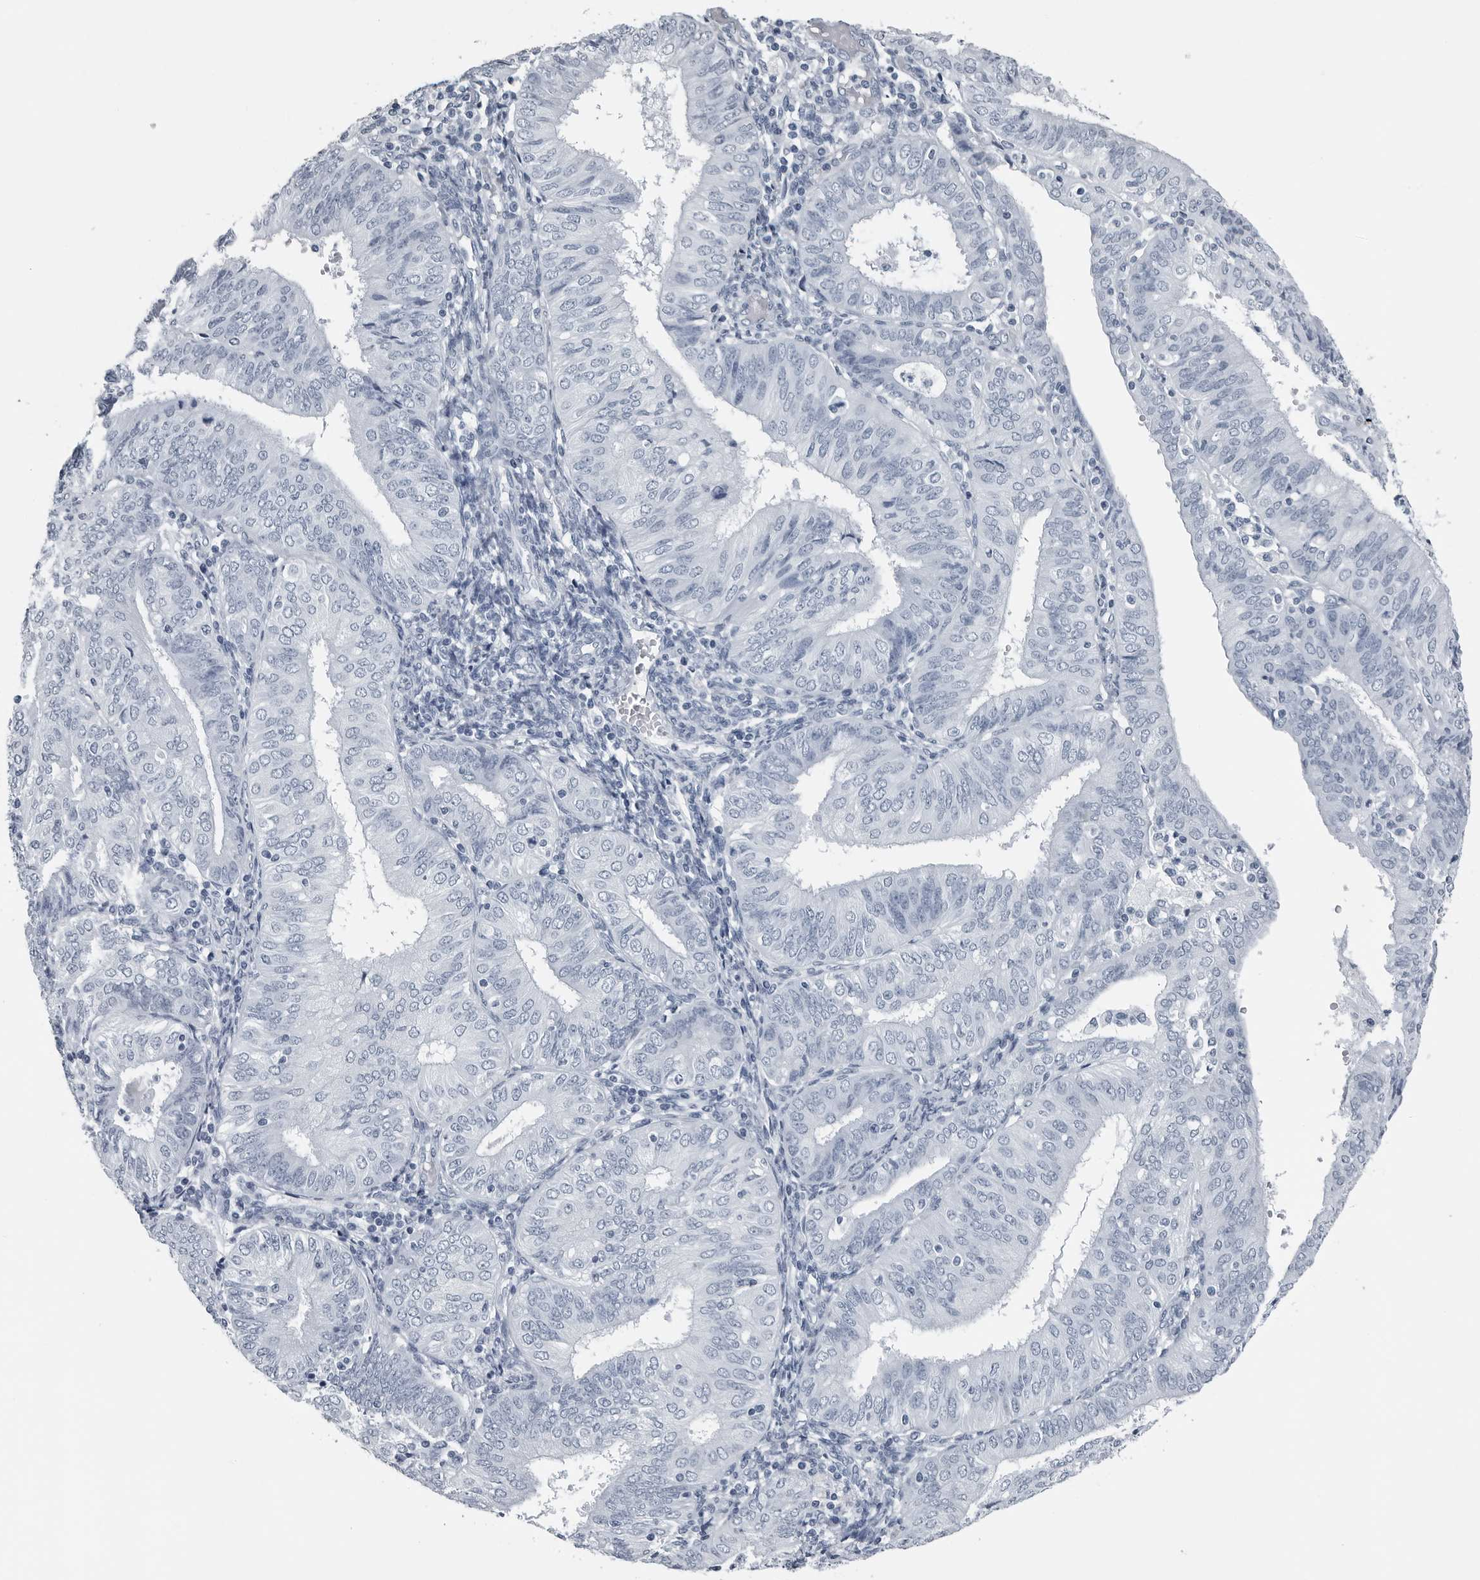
{"staining": {"intensity": "negative", "quantity": "none", "location": "none"}, "tissue": "endometrial cancer", "cell_type": "Tumor cells", "image_type": "cancer", "snomed": [{"axis": "morphology", "description": "Adenocarcinoma, NOS"}, {"axis": "topography", "description": "Endometrium"}], "caption": "DAB immunohistochemical staining of endometrial cancer (adenocarcinoma) demonstrates no significant staining in tumor cells.", "gene": "SPINK1", "patient": {"sex": "female", "age": 58}}